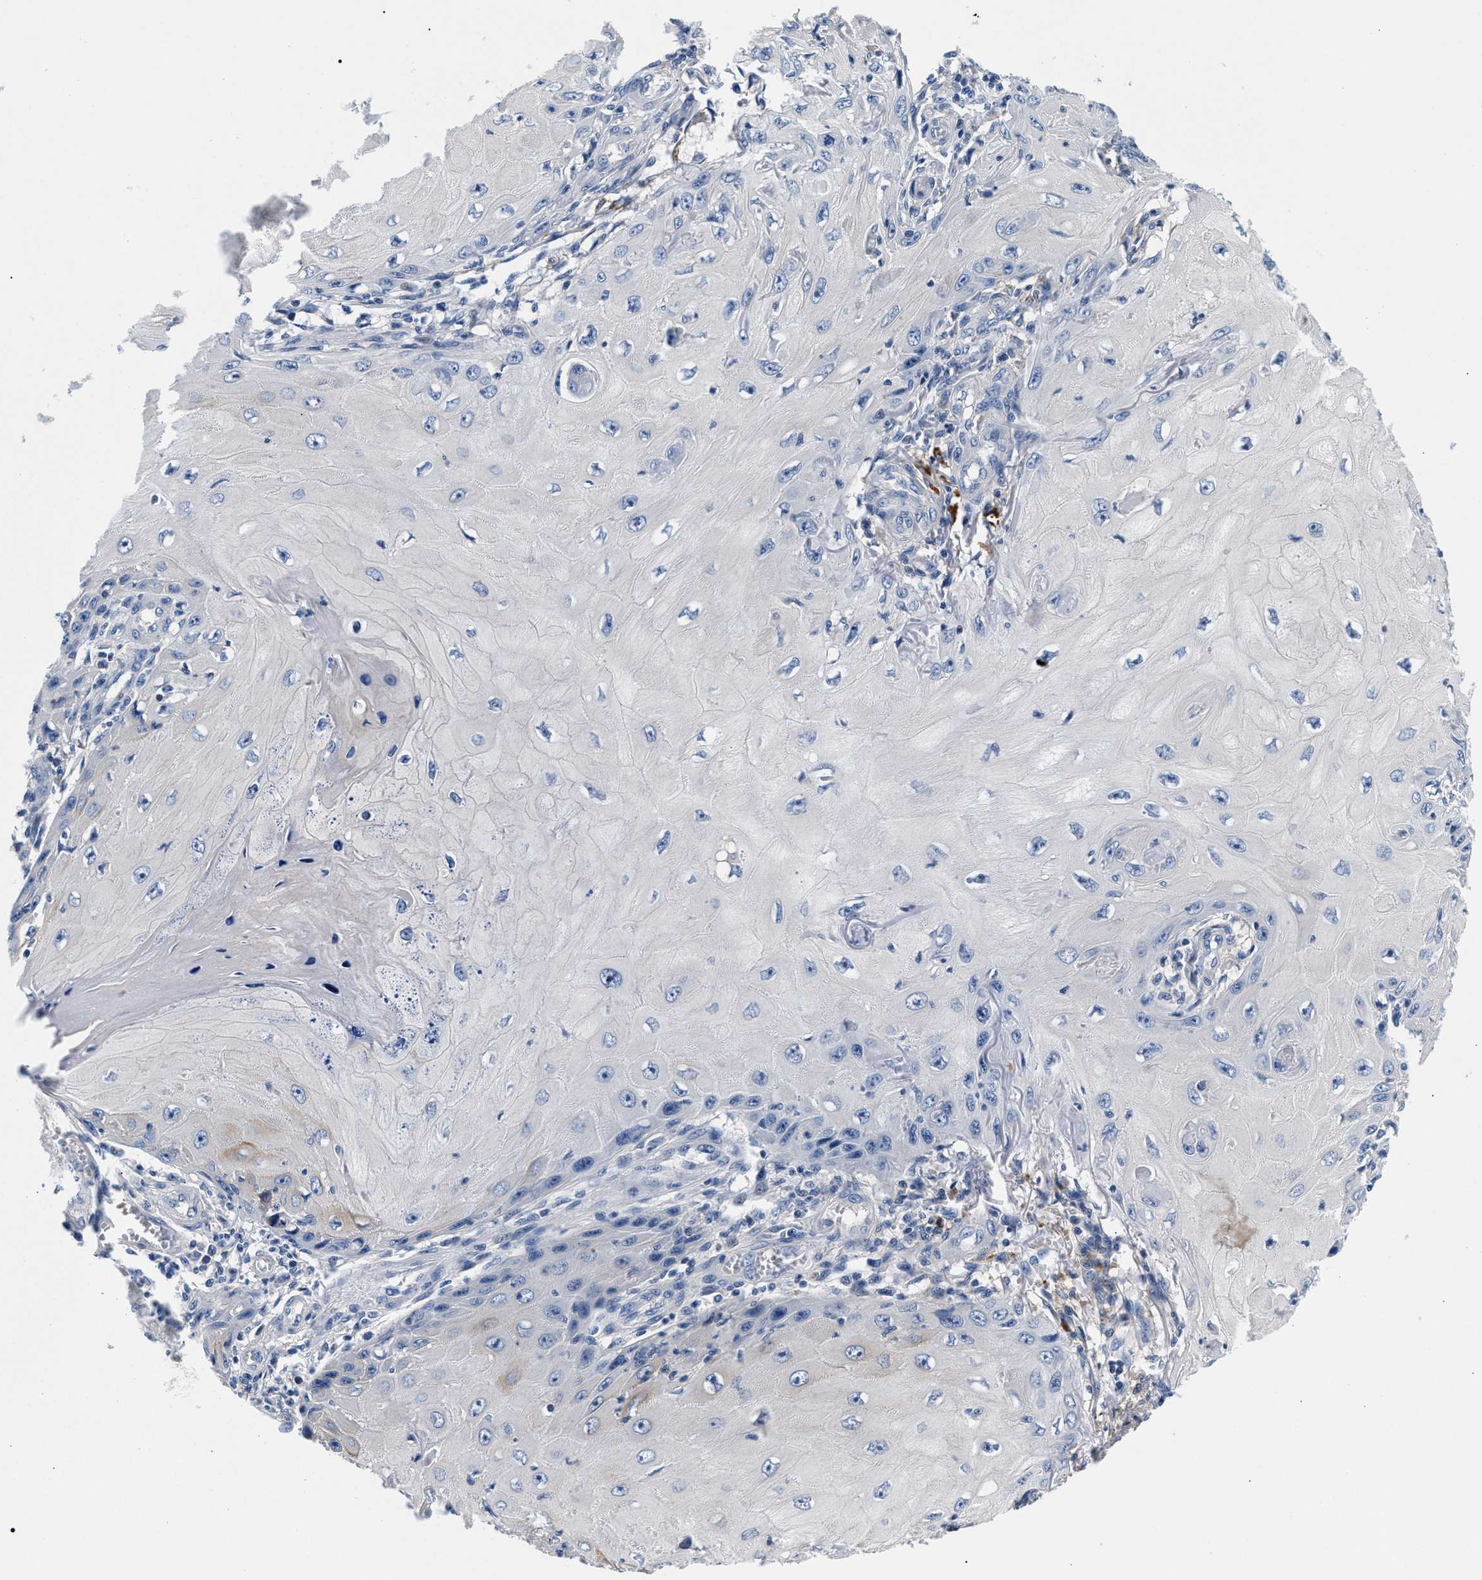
{"staining": {"intensity": "negative", "quantity": "none", "location": "none"}, "tissue": "skin cancer", "cell_type": "Tumor cells", "image_type": "cancer", "snomed": [{"axis": "morphology", "description": "Squamous cell carcinoma, NOS"}, {"axis": "topography", "description": "Skin"}], "caption": "High power microscopy image of an immunohistochemistry (IHC) micrograph of skin squamous cell carcinoma, revealing no significant staining in tumor cells.", "gene": "P2RY4", "patient": {"sex": "female", "age": 73}}